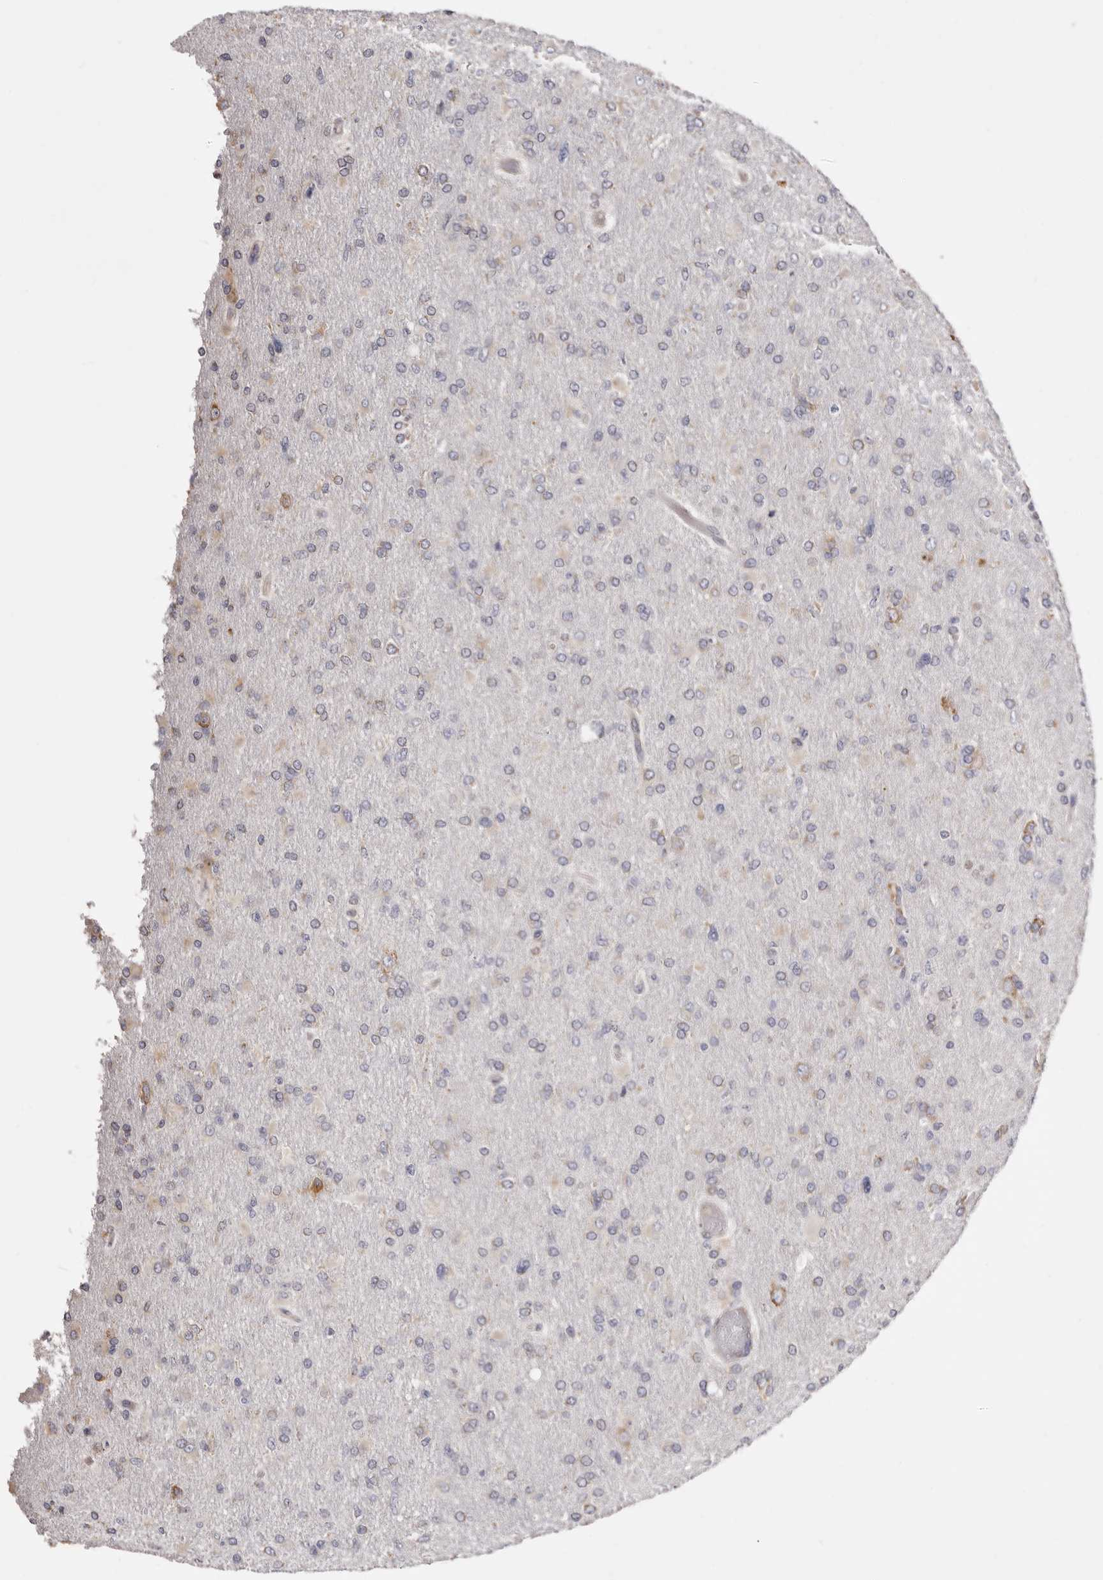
{"staining": {"intensity": "negative", "quantity": "none", "location": "none"}, "tissue": "glioma", "cell_type": "Tumor cells", "image_type": "cancer", "snomed": [{"axis": "morphology", "description": "Glioma, malignant, High grade"}, {"axis": "topography", "description": "Cerebral cortex"}], "caption": "IHC of malignant high-grade glioma exhibits no positivity in tumor cells.", "gene": "ACBD6", "patient": {"sex": "female", "age": 36}}